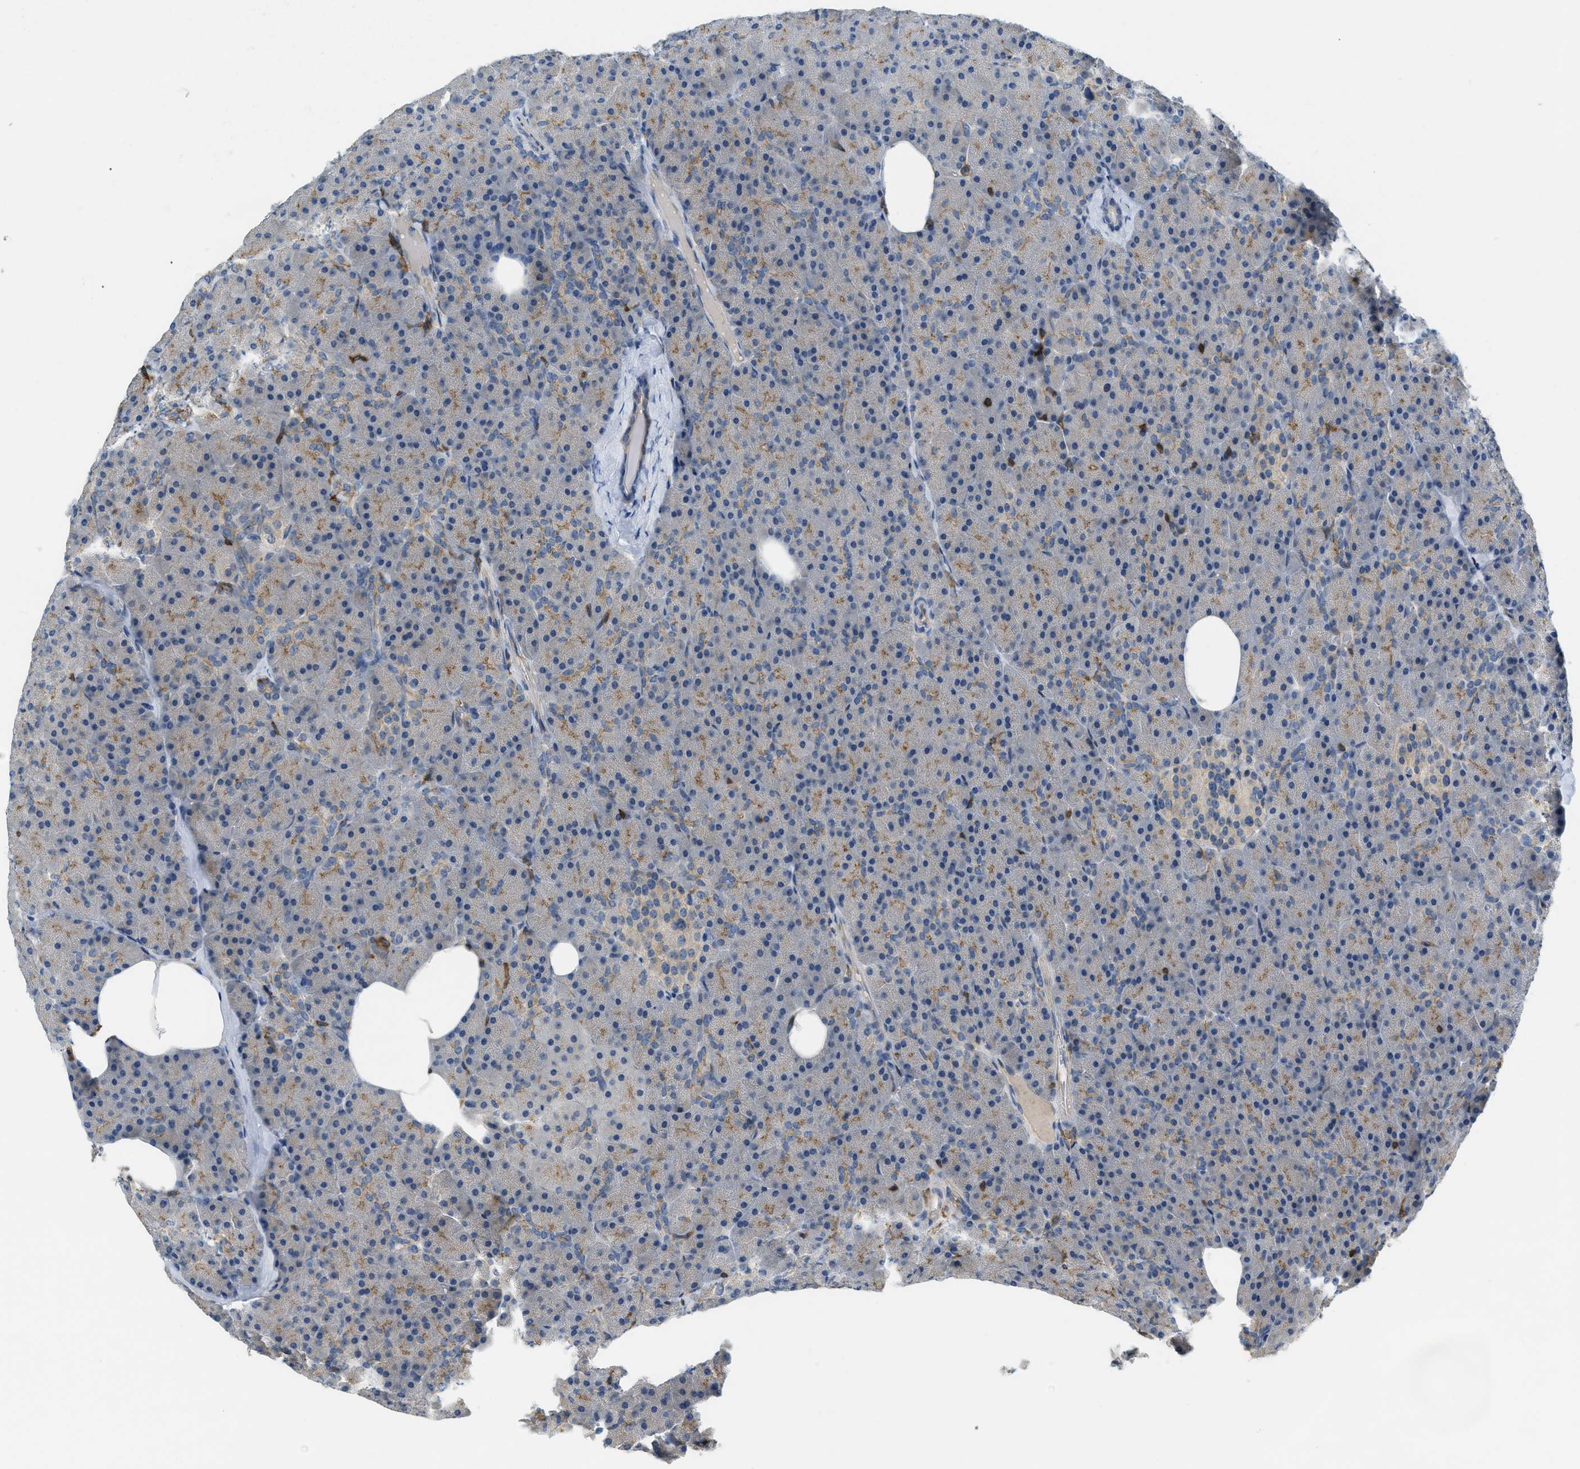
{"staining": {"intensity": "moderate", "quantity": "<25%", "location": "cytoplasmic/membranous"}, "tissue": "pancreas", "cell_type": "Exocrine glandular cells", "image_type": "normal", "snomed": [{"axis": "morphology", "description": "Normal tissue, NOS"}, {"axis": "topography", "description": "Pancreas"}], "caption": "DAB (3,3'-diaminobenzidine) immunohistochemical staining of normal human pancreas shows moderate cytoplasmic/membranous protein expression in approximately <25% of exocrine glandular cells. The staining was performed using DAB (3,3'-diaminobenzidine) to visualize the protein expression in brown, while the nuclei were stained in blue with hematoxylin (Magnification: 20x).", "gene": "GRIK2", "patient": {"sex": "female", "age": 35}}